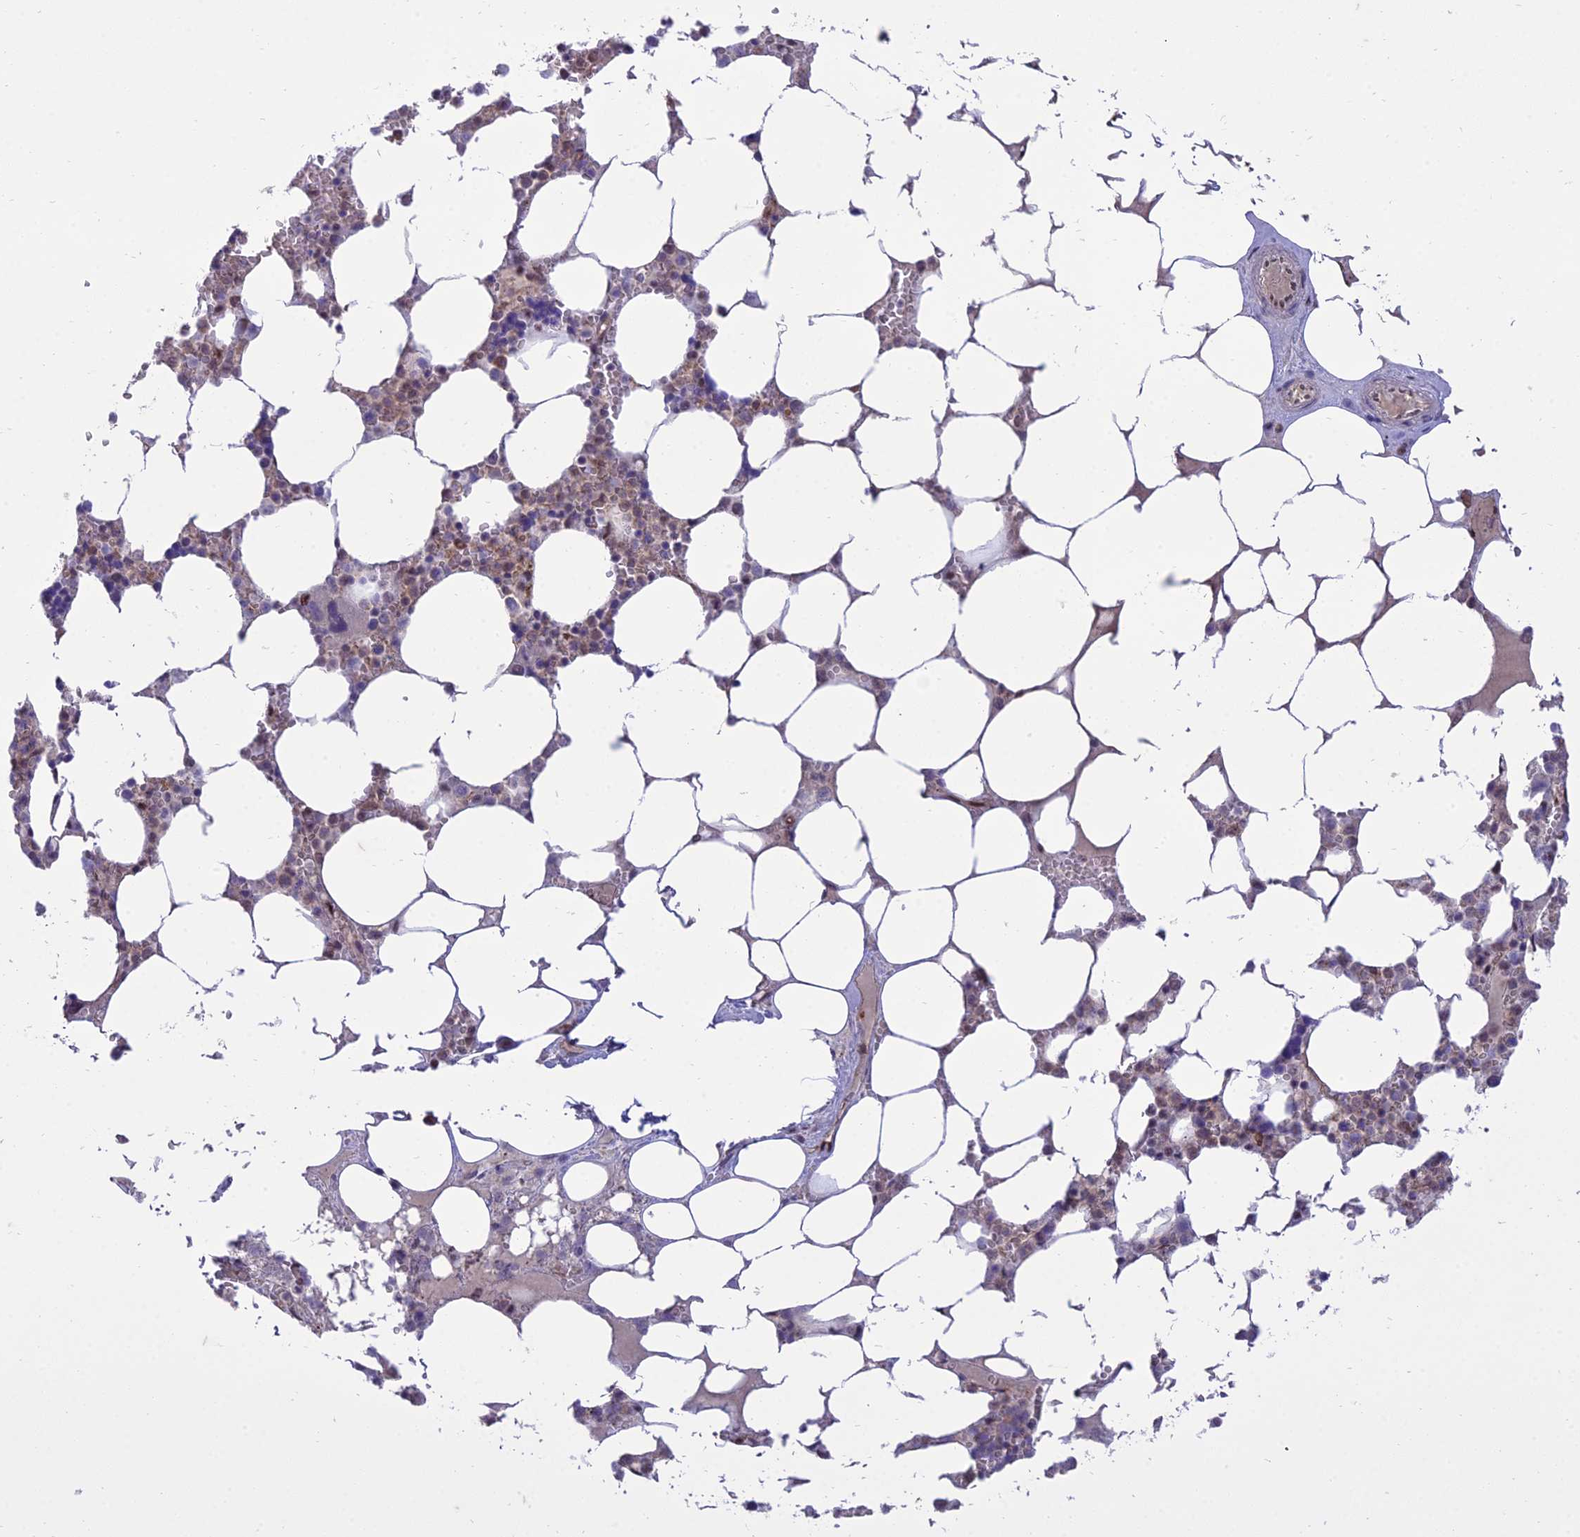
{"staining": {"intensity": "weak", "quantity": "25%-75%", "location": "nuclear"}, "tissue": "bone marrow", "cell_type": "Hematopoietic cells", "image_type": "normal", "snomed": [{"axis": "morphology", "description": "Normal tissue, NOS"}, {"axis": "topography", "description": "Bone marrow"}], "caption": "IHC micrograph of normal bone marrow: bone marrow stained using immunohistochemistry (IHC) shows low levels of weak protein expression localized specifically in the nuclear of hematopoietic cells, appearing as a nuclear brown color.", "gene": "RANBP3", "patient": {"sex": "male", "age": 64}}